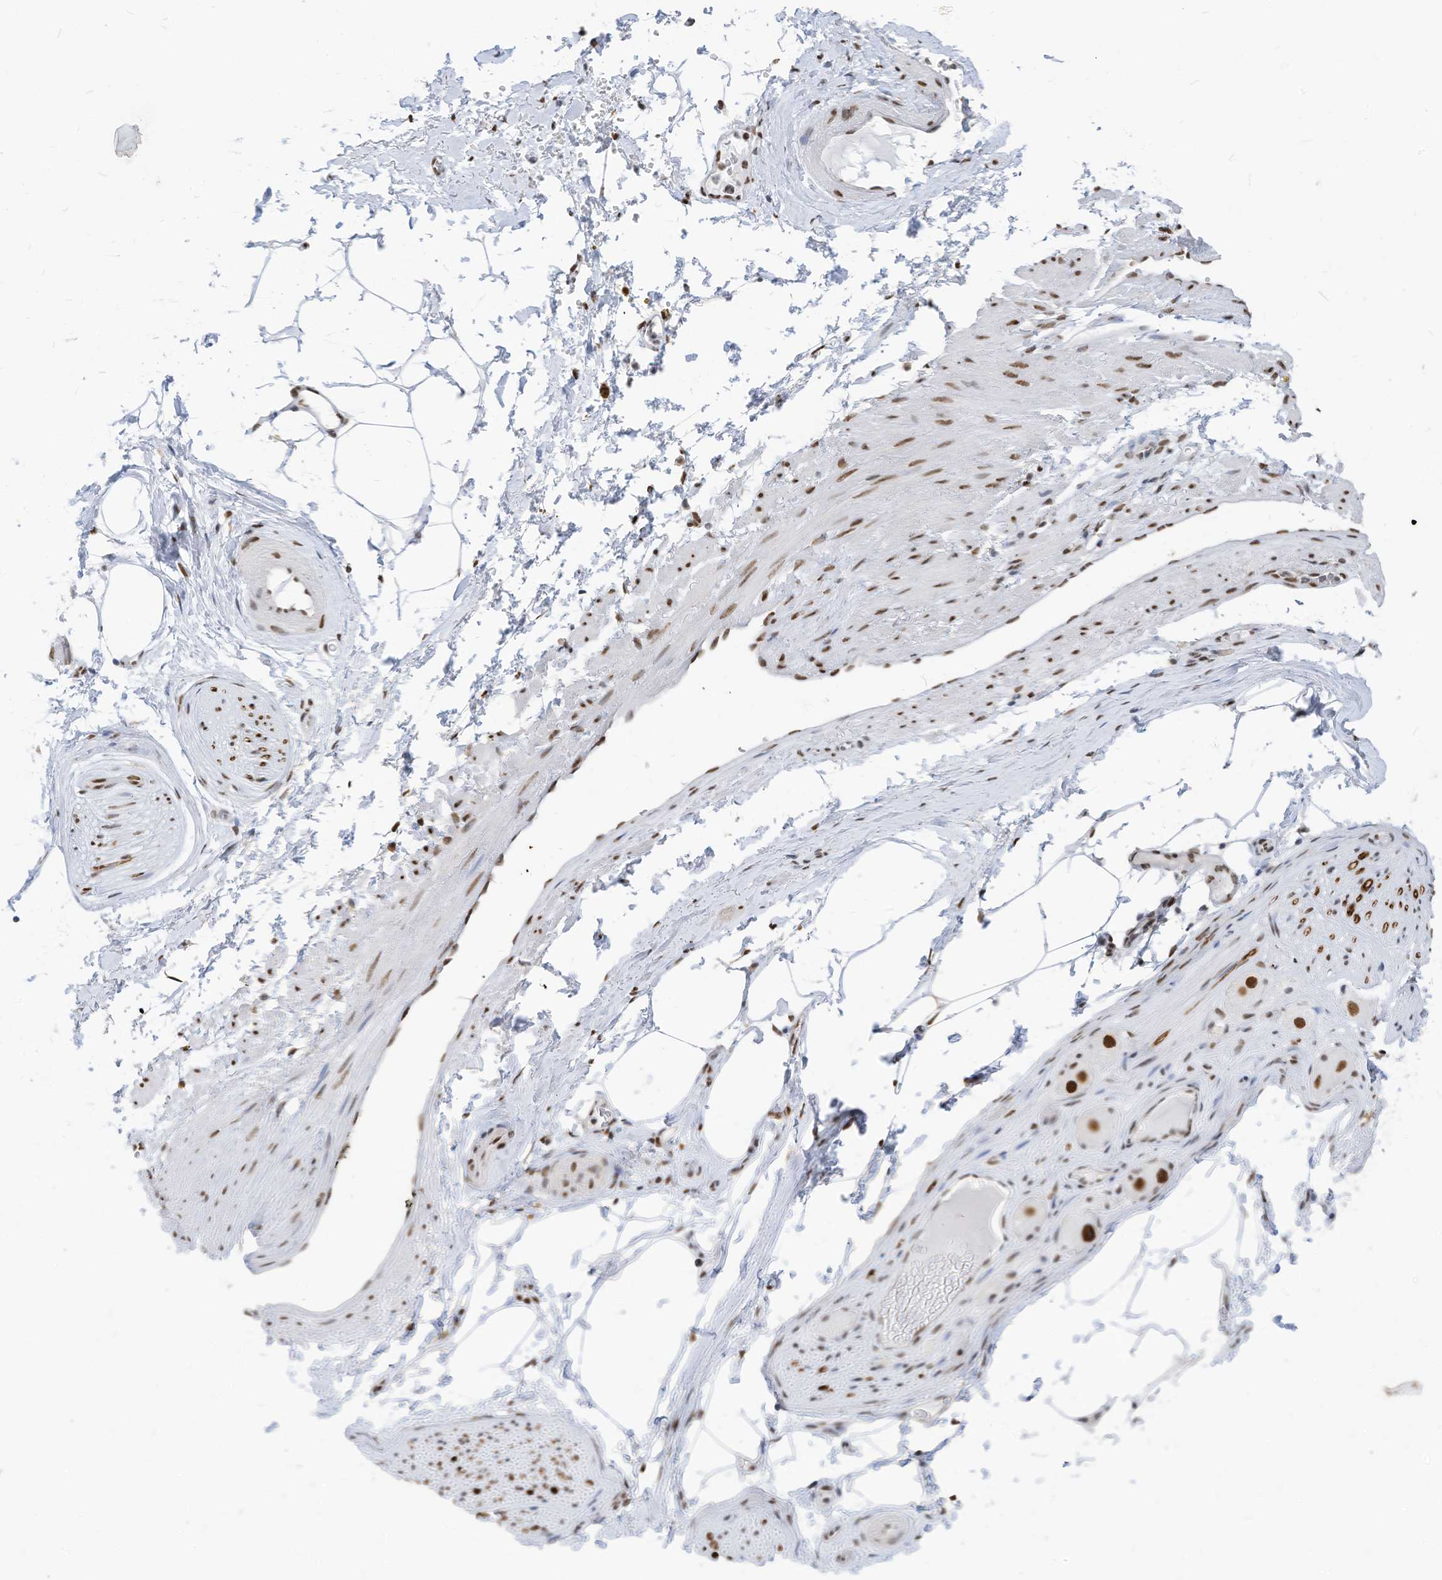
{"staining": {"intensity": "strong", "quantity": ">75%", "location": "nuclear"}, "tissue": "adipose tissue", "cell_type": "Adipocytes", "image_type": "normal", "snomed": [{"axis": "morphology", "description": "Normal tissue, NOS"}, {"axis": "morphology", "description": "Adenocarcinoma, Low grade"}, {"axis": "topography", "description": "Prostate"}, {"axis": "topography", "description": "Peripheral nerve tissue"}], "caption": "This histopathology image shows benign adipose tissue stained with IHC to label a protein in brown. The nuclear of adipocytes show strong positivity for the protein. Nuclei are counter-stained blue.", "gene": "KHSRP", "patient": {"sex": "male", "age": 63}}